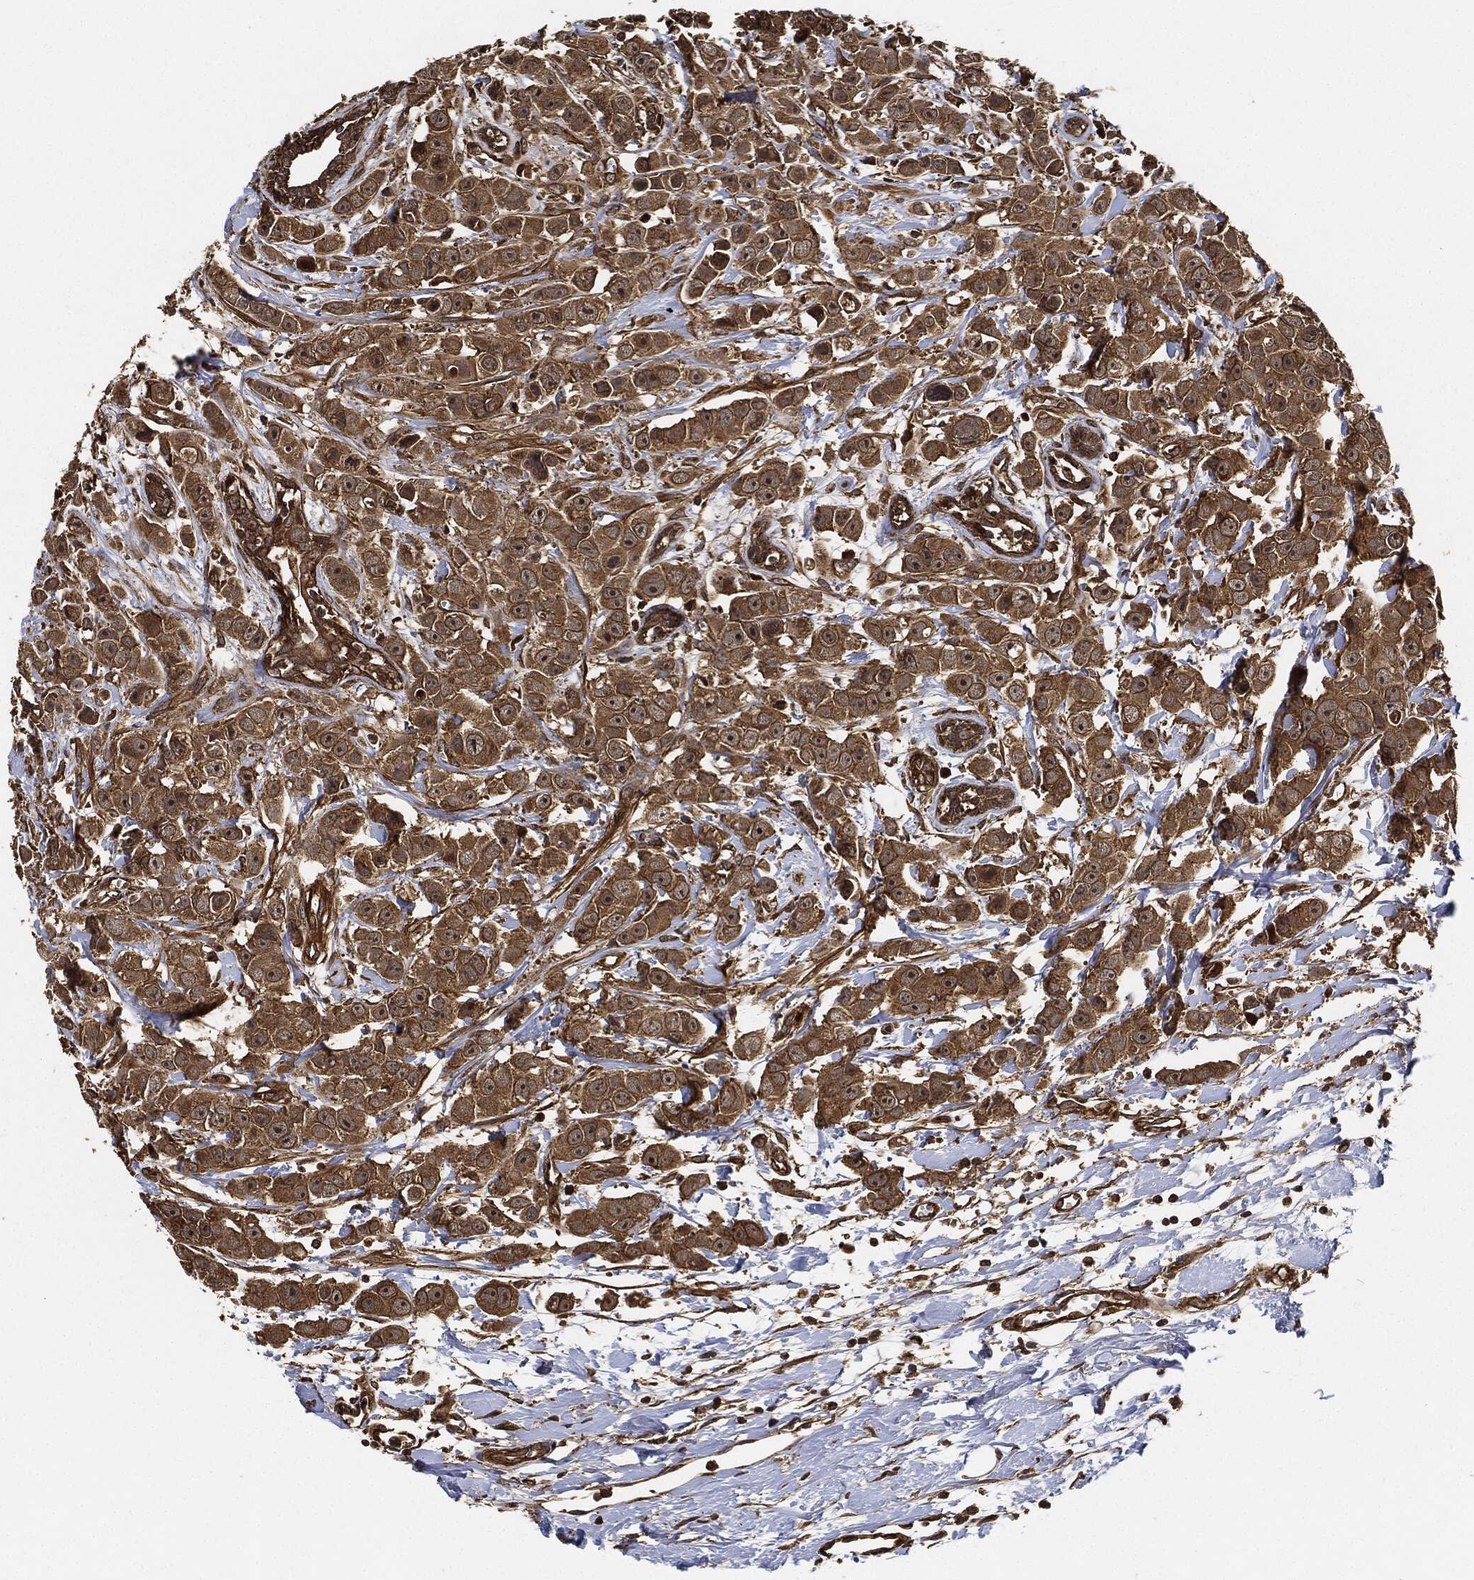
{"staining": {"intensity": "moderate", "quantity": ">75%", "location": "cytoplasmic/membranous"}, "tissue": "breast cancer", "cell_type": "Tumor cells", "image_type": "cancer", "snomed": [{"axis": "morphology", "description": "Duct carcinoma"}, {"axis": "topography", "description": "Breast"}], "caption": "A medium amount of moderate cytoplasmic/membranous staining is seen in about >75% of tumor cells in breast cancer (invasive ductal carcinoma) tissue. (DAB (3,3'-diaminobenzidine) IHC, brown staining for protein, blue staining for nuclei).", "gene": "CEP290", "patient": {"sex": "female", "age": 35}}